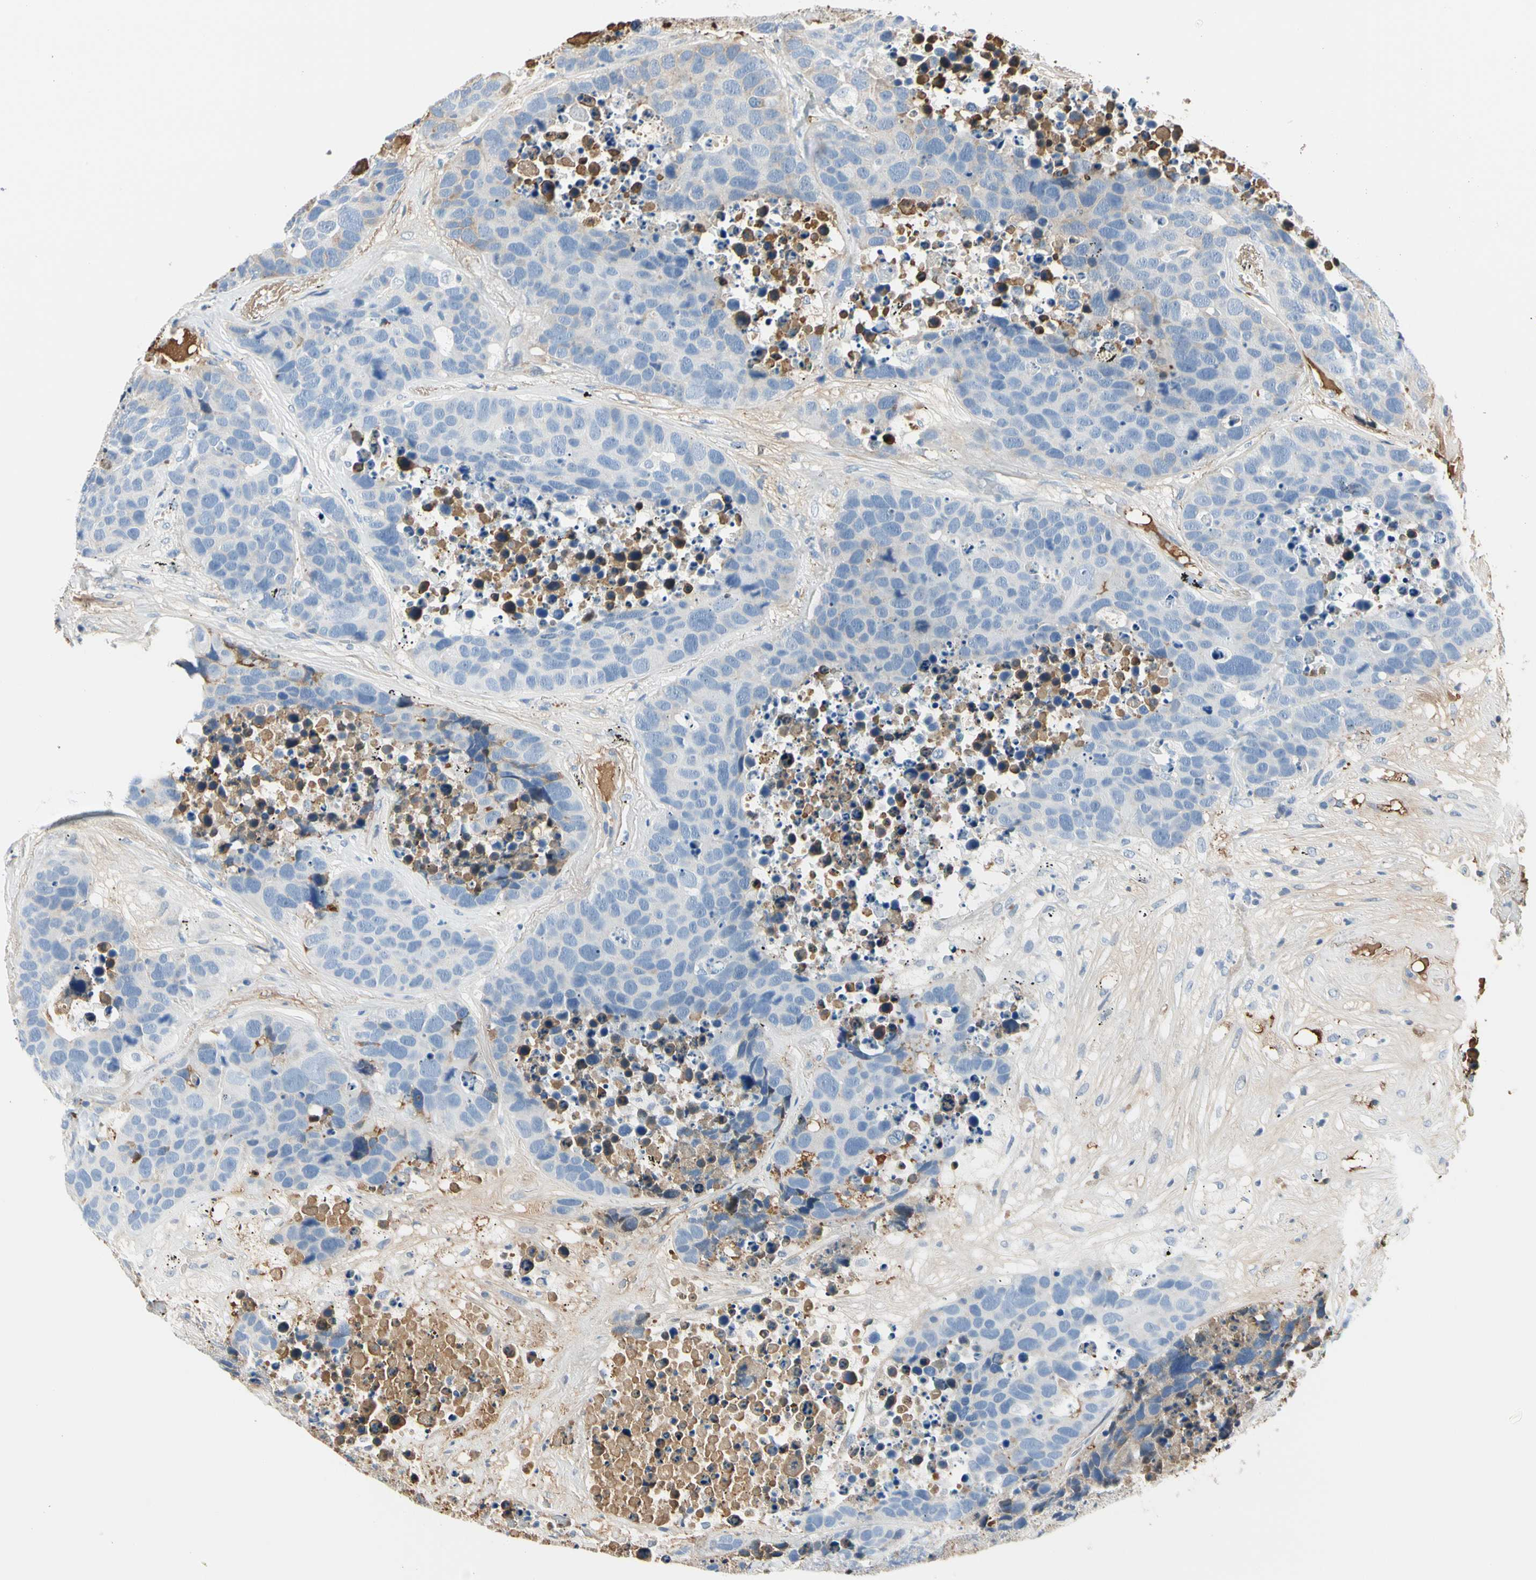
{"staining": {"intensity": "weak", "quantity": "<25%", "location": "cytoplasmic/membranous"}, "tissue": "carcinoid", "cell_type": "Tumor cells", "image_type": "cancer", "snomed": [{"axis": "morphology", "description": "Carcinoid, malignant, NOS"}, {"axis": "topography", "description": "Lung"}], "caption": "An immunohistochemistry (IHC) image of carcinoid (malignant) is shown. There is no staining in tumor cells of carcinoid (malignant). Nuclei are stained in blue.", "gene": "LAMB3", "patient": {"sex": "male", "age": 60}}